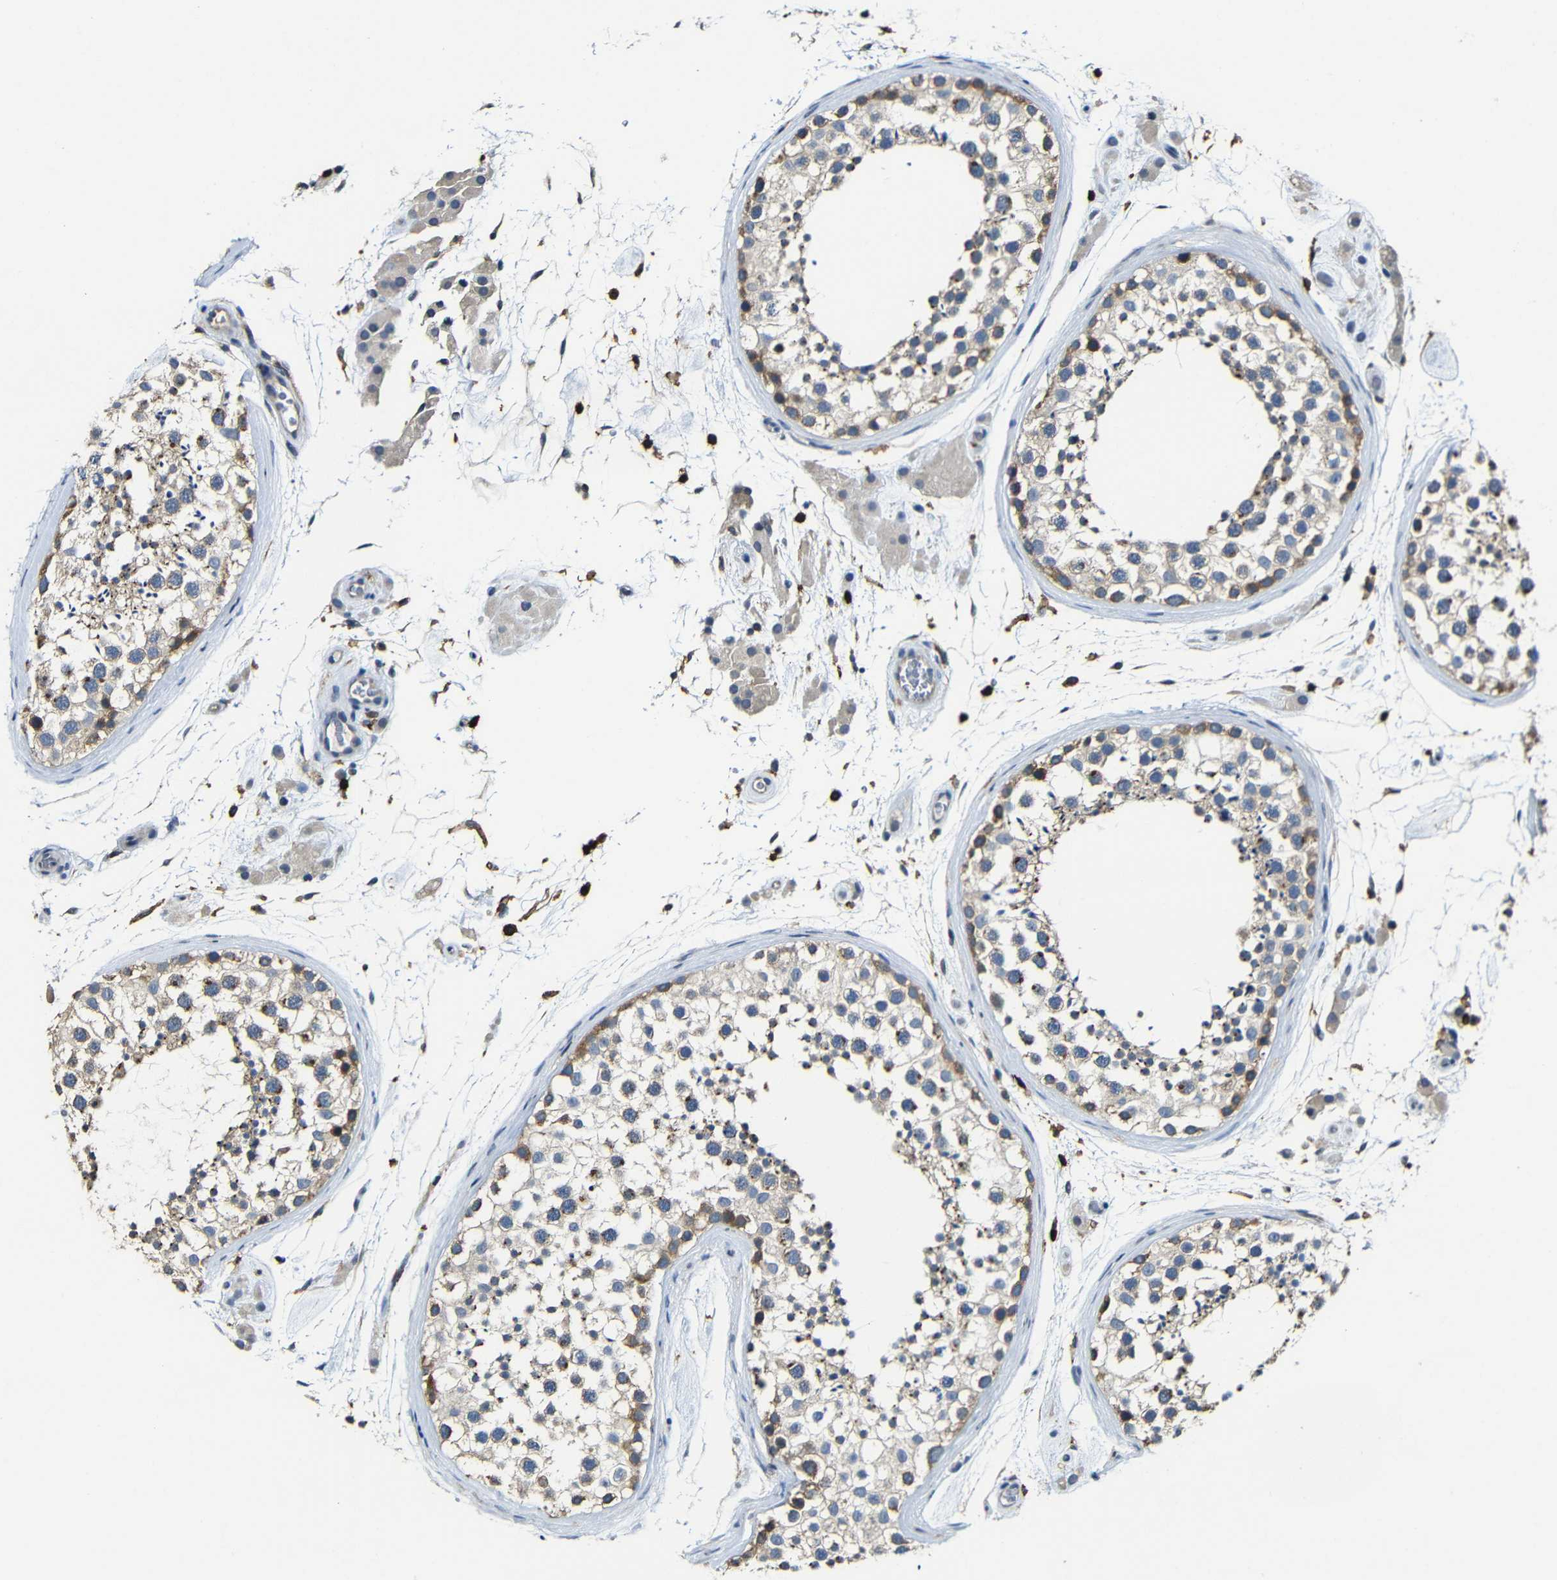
{"staining": {"intensity": "moderate", "quantity": "25%-75%", "location": "cytoplasmic/membranous"}, "tissue": "testis", "cell_type": "Cells in seminiferous ducts", "image_type": "normal", "snomed": [{"axis": "morphology", "description": "Normal tissue, NOS"}, {"axis": "topography", "description": "Testis"}], "caption": "This is a histology image of immunohistochemistry (IHC) staining of benign testis, which shows moderate staining in the cytoplasmic/membranous of cells in seminiferous ducts.", "gene": "P2RY12", "patient": {"sex": "male", "age": 46}}